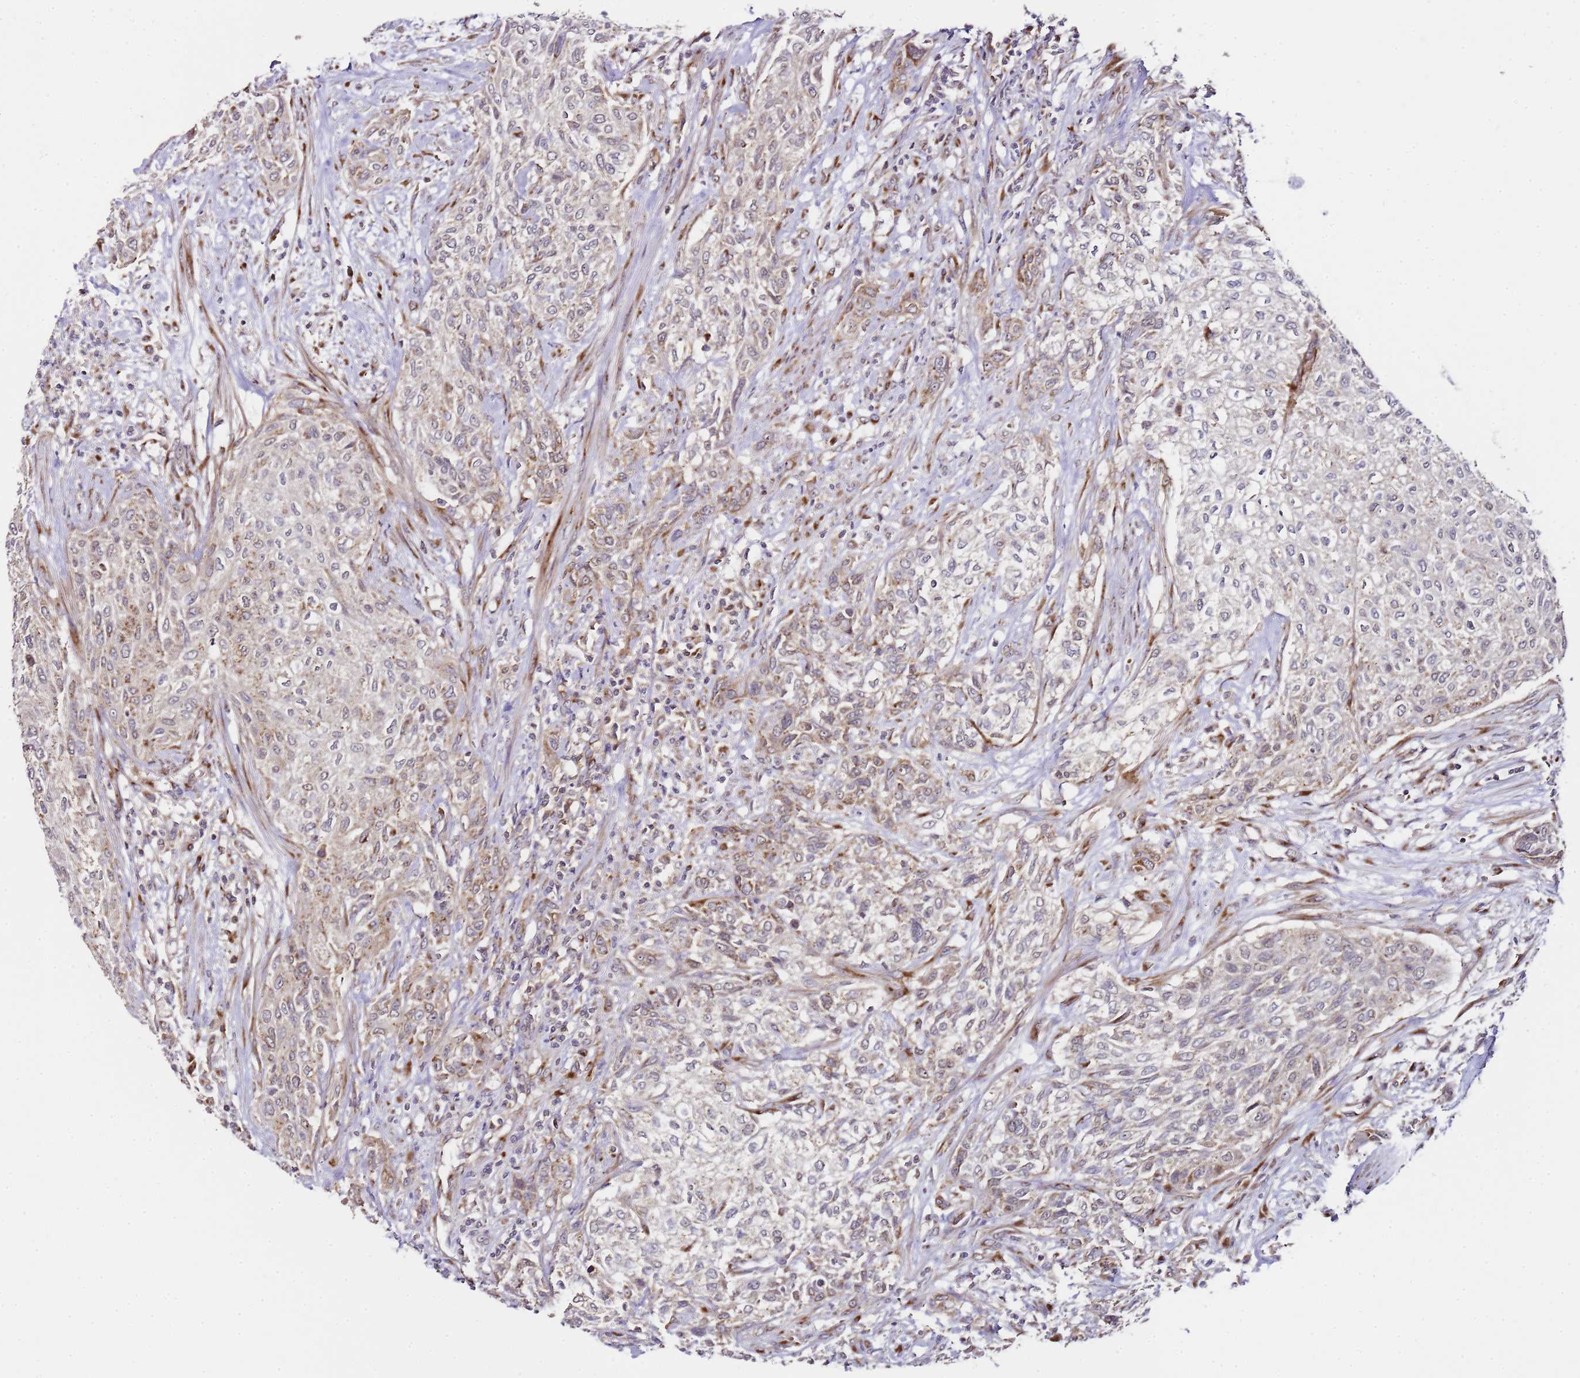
{"staining": {"intensity": "weak", "quantity": "<25%", "location": "cytoplasmic/membranous"}, "tissue": "urothelial cancer", "cell_type": "Tumor cells", "image_type": "cancer", "snomed": [{"axis": "morphology", "description": "Normal tissue, NOS"}, {"axis": "morphology", "description": "Urothelial carcinoma, NOS"}, {"axis": "topography", "description": "Urinary bladder"}, {"axis": "topography", "description": "Peripheral nerve tissue"}], "caption": "An immunohistochemistry photomicrograph of urothelial cancer is shown. There is no staining in tumor cells of urothelial cancer.", "gene": "MRPL49", "patient": {"sex": "male", "age": 35}}